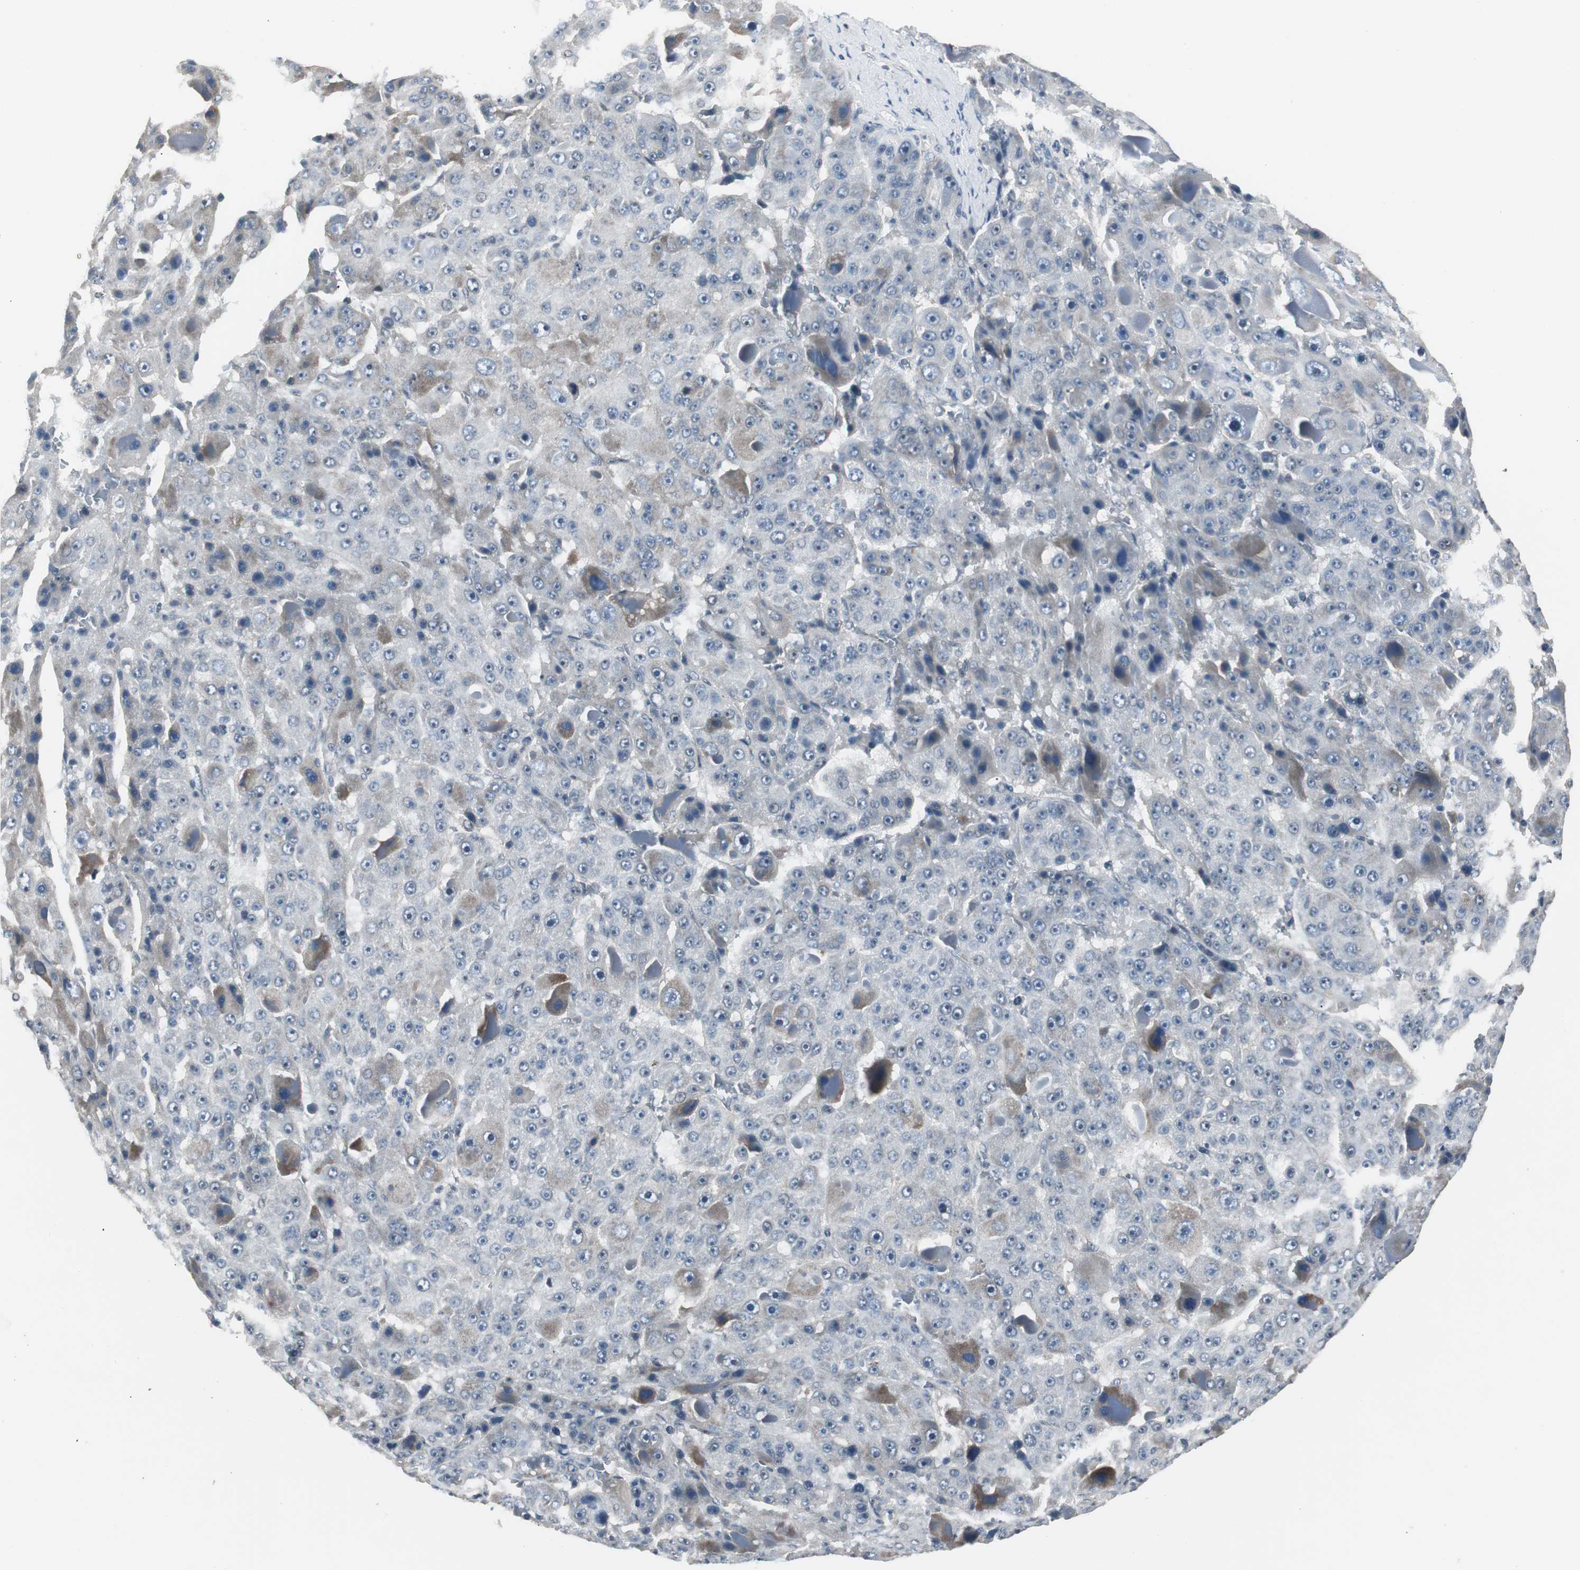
{"staining": {"intensity": "weak", "quantity": ">75%", "location": "cytoplasmic/membranous"}, "tissue": "liver cancer", "cell_type": "Tumor cells", "image_type": "cancer", "snomed": [{"axis": "morphology", "description": "Carcinoma, Hepatocellular, NOS"}, {"axis": "topography", "description": "Liver"}], "caption": "Weak cytoplasmic/membranous protein positivity is present in about >75% of tumor cells in hepatocellular carcinoma (liver). (IHC, brightfield microscopy, high magnification).", "gene": "ZMPSTE24", "patient": {"sex": "male", "age": 76}}